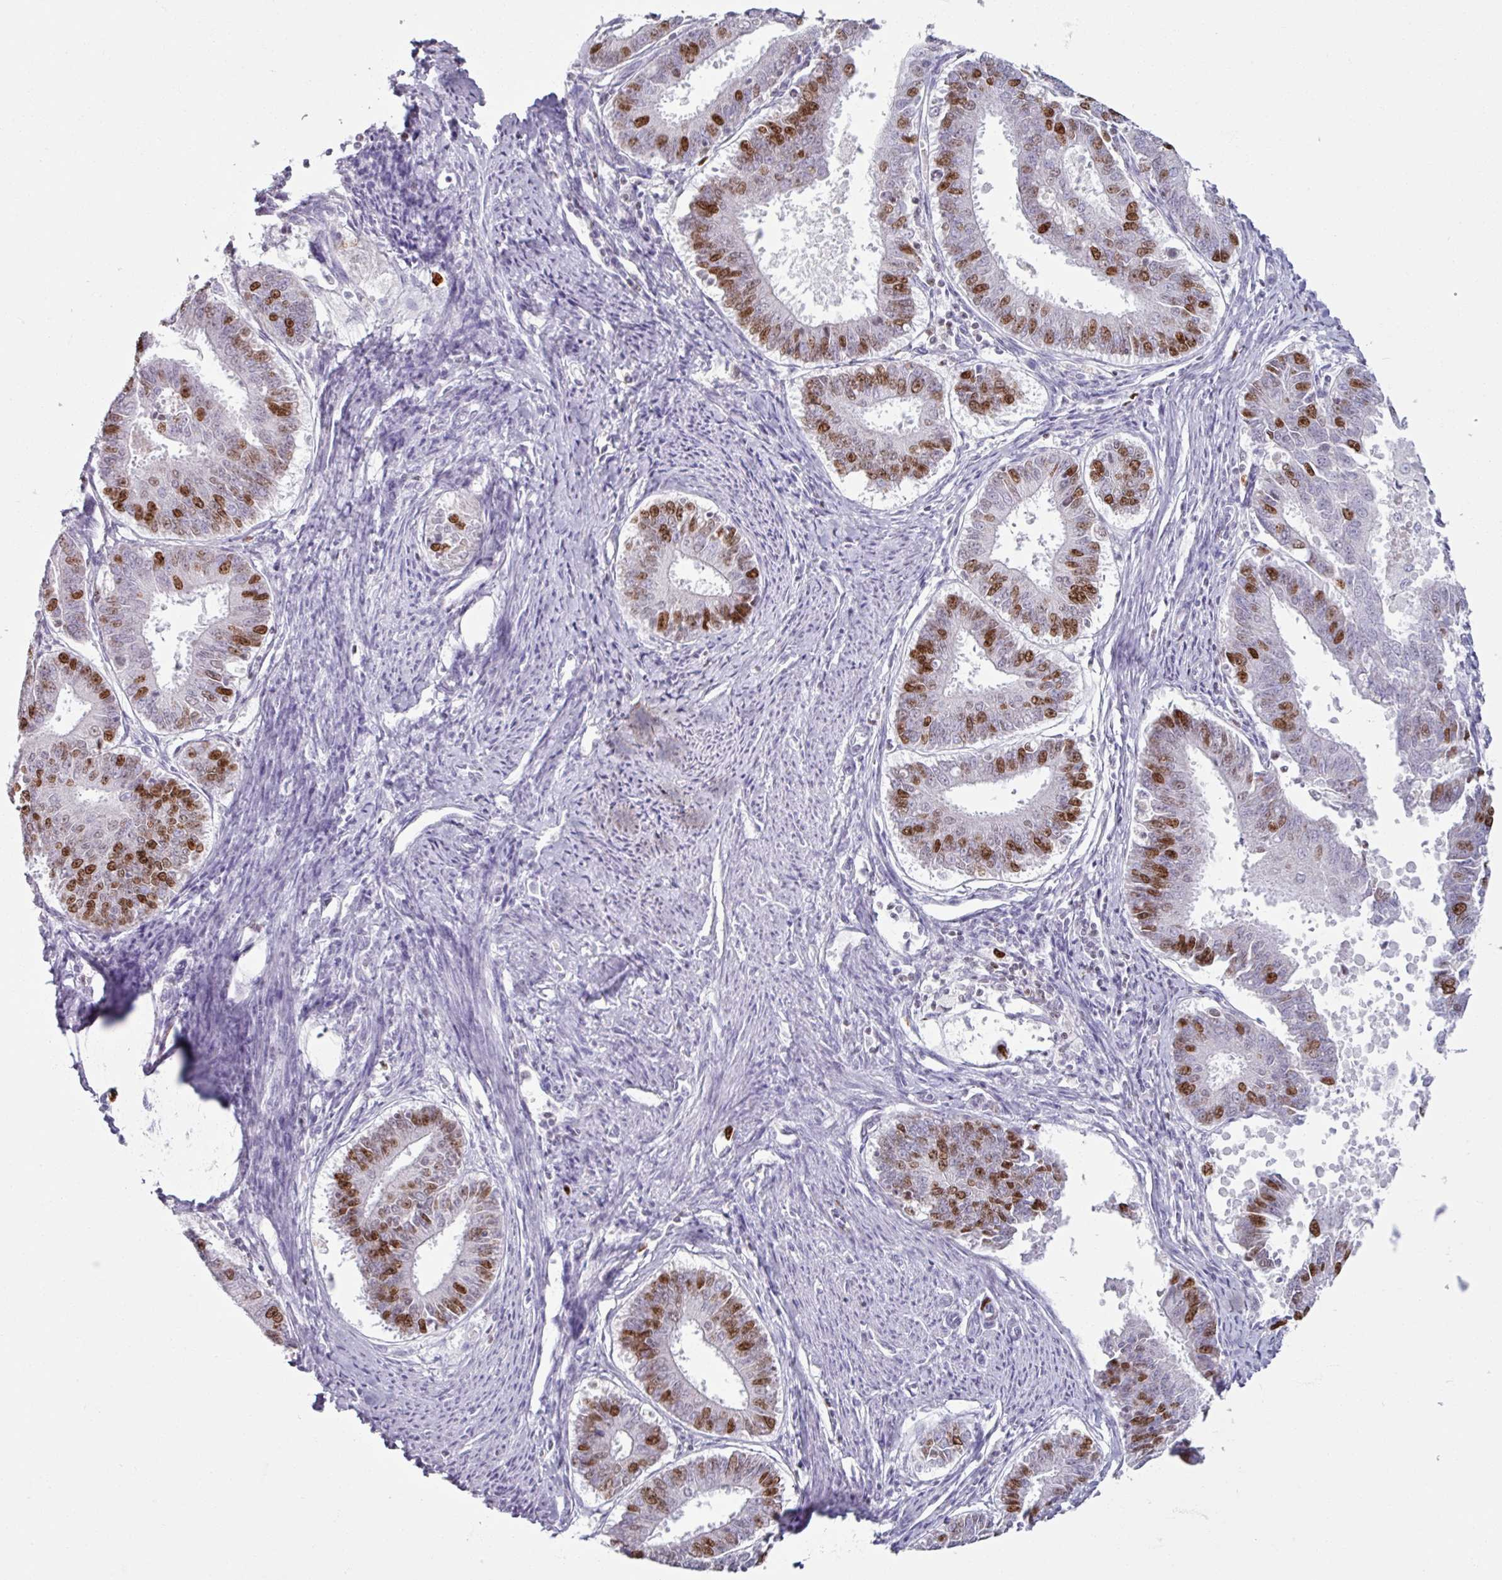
{"staining": {"intensity": "moderate", "quantity": "25%-75%", "location": "nuclear"}, "tissue": "endometrial cancer", "cell_type": "Tumor cells", "image_type": "cancer", "snomed": [{"axis": "morphology", "description": "Adenocarcinoma, NOS"}, {"axis": "topography", "description": "Endometrium"}], "caption": "This image exhibits immunohistochemistry staining of adenocarcinoma (endometrial), with medium moderate nuclear positivity in approximately 25%-75% of tumor cells.", "gene": "ATAD2", "patient": {"sex": "female", "age": 73}}